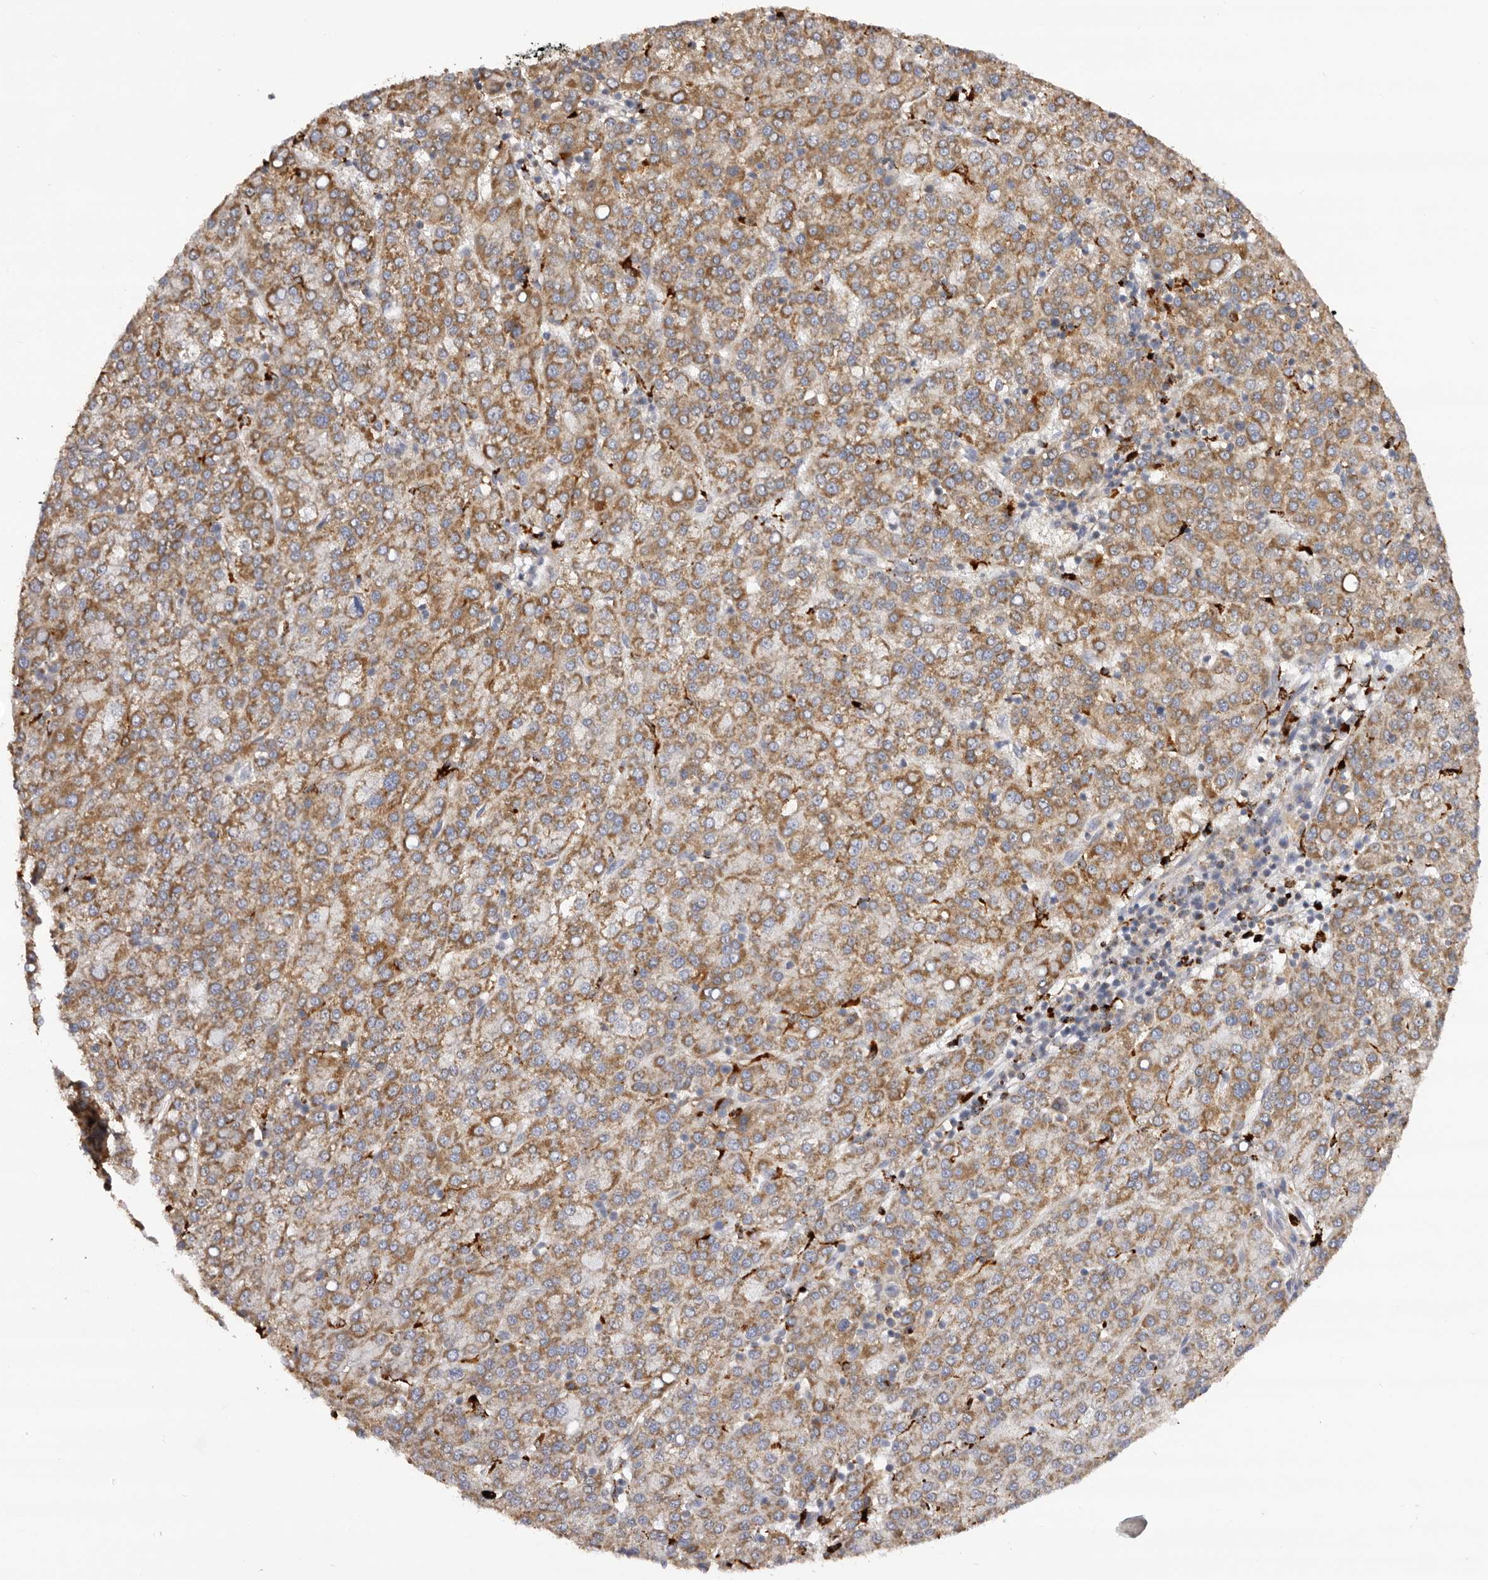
{"staining": {"intensity": "moderate", "quantity": ">75%", "location": "cytoplasmic/membranous"}, "tissue": "liver cancer", "cell_type": "Tumor cells", "image_type": "cancer", "snomed": [{"axis": "morphology", "description": "Carcinoma, Hepatocellular, NOS"}, {"axis": "topography", "description": "Liver"}], "caption": "Tumor cells exhibit moderate cytoplasmic/membranous expression in approximately >75% of cells in liver hepatocellular carcinoma. The protein is shown in brown color, while the nuclei are stained blue.", "gene": "MECR", "patient": {"sex": "female", "age": 58}}